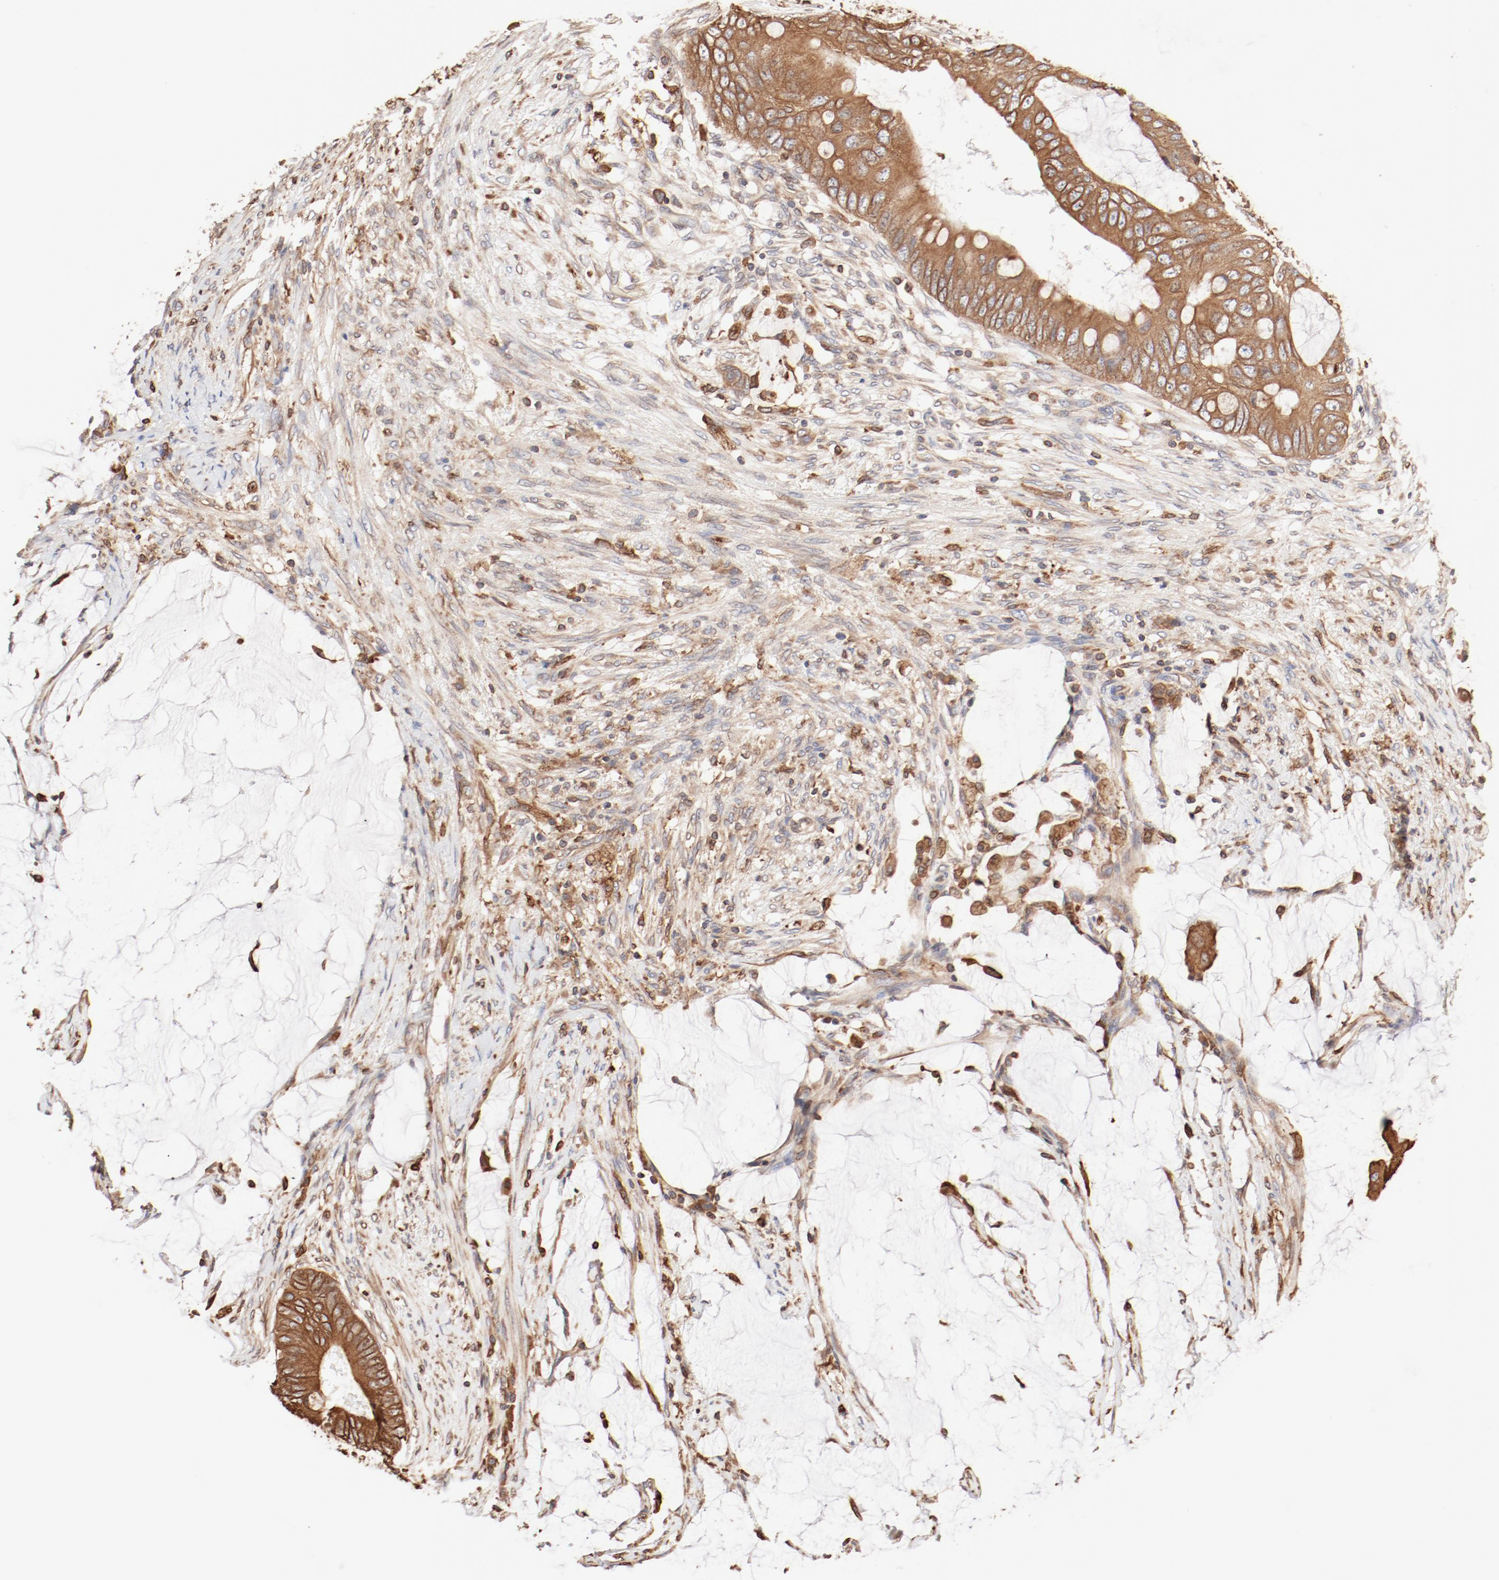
{"staining": {"intensity": "moderate", "quantity": ">75%", "location": "cytoplasmic/membranous"}, "tissue": "colorectal cancer", "cell_type": "Tumor cells", "image_type": "cancer", "snomed": [{"axis": "morphology", "description": "Normal tissue, NOS"}, {"axis": "morphology", "description": "Adenocarcinoma, NOS"}, {"axis": "topography", "description": "Rectum"}, {"axis": "topography", "description": "Peripheral nerve tissue"}], "caption": "Human colorectal adenocarcinoma stained for a protein (brown) reveals moderate cytoplasmic/membranous positive staining in approximately >75% of tumor cells.", "gene": "BCAP31", "patient": {"sex": "female", "age": 77}}